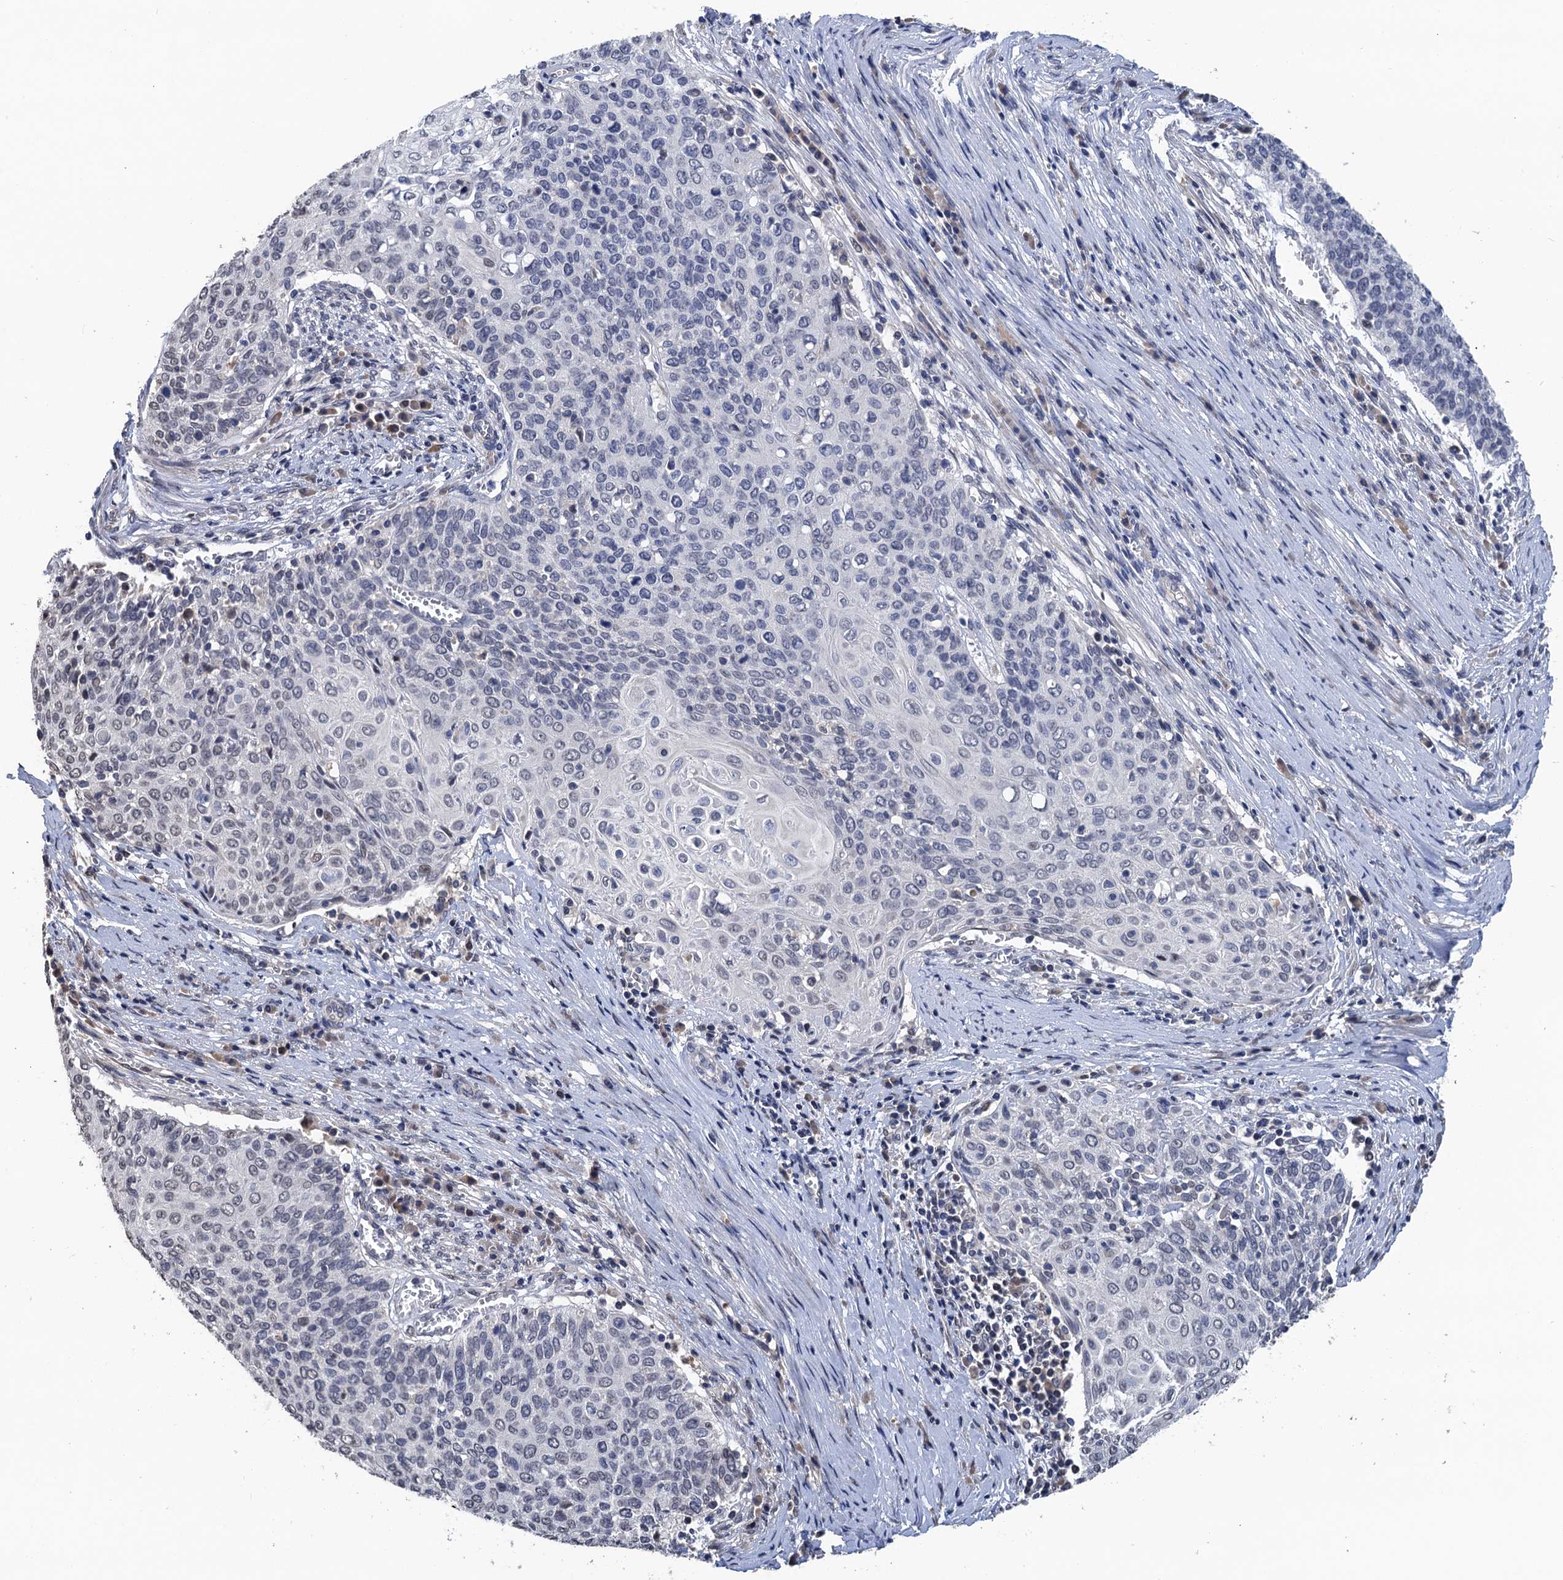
{"staining": {"intensity": "negative", "quantity": "none", "location": "none"}, "tissue": "cervical cancer", "cell_type": "Tumor cells", "image_type": "cancer", "snomed": [{"axis": "morphology", "description": "Squamous cell carcinoma, NOS"}, {"axis": "topography", "description": "Cervix"}], "caption": "An immunohistochemistry micrograph of cervical squamous cell carcinoma is shown. There is no staining in tumor cells of cervical squamous cell carcinoma. Brightfield microscopy of immunohistochemistry (IHC) stained with DAB (3,3'-diaminobenzidine) (brown) and hematoxylin (blue), captured at high magnification.", "gene": "ART5", "patient": {"sex": "female", "age": 39}}